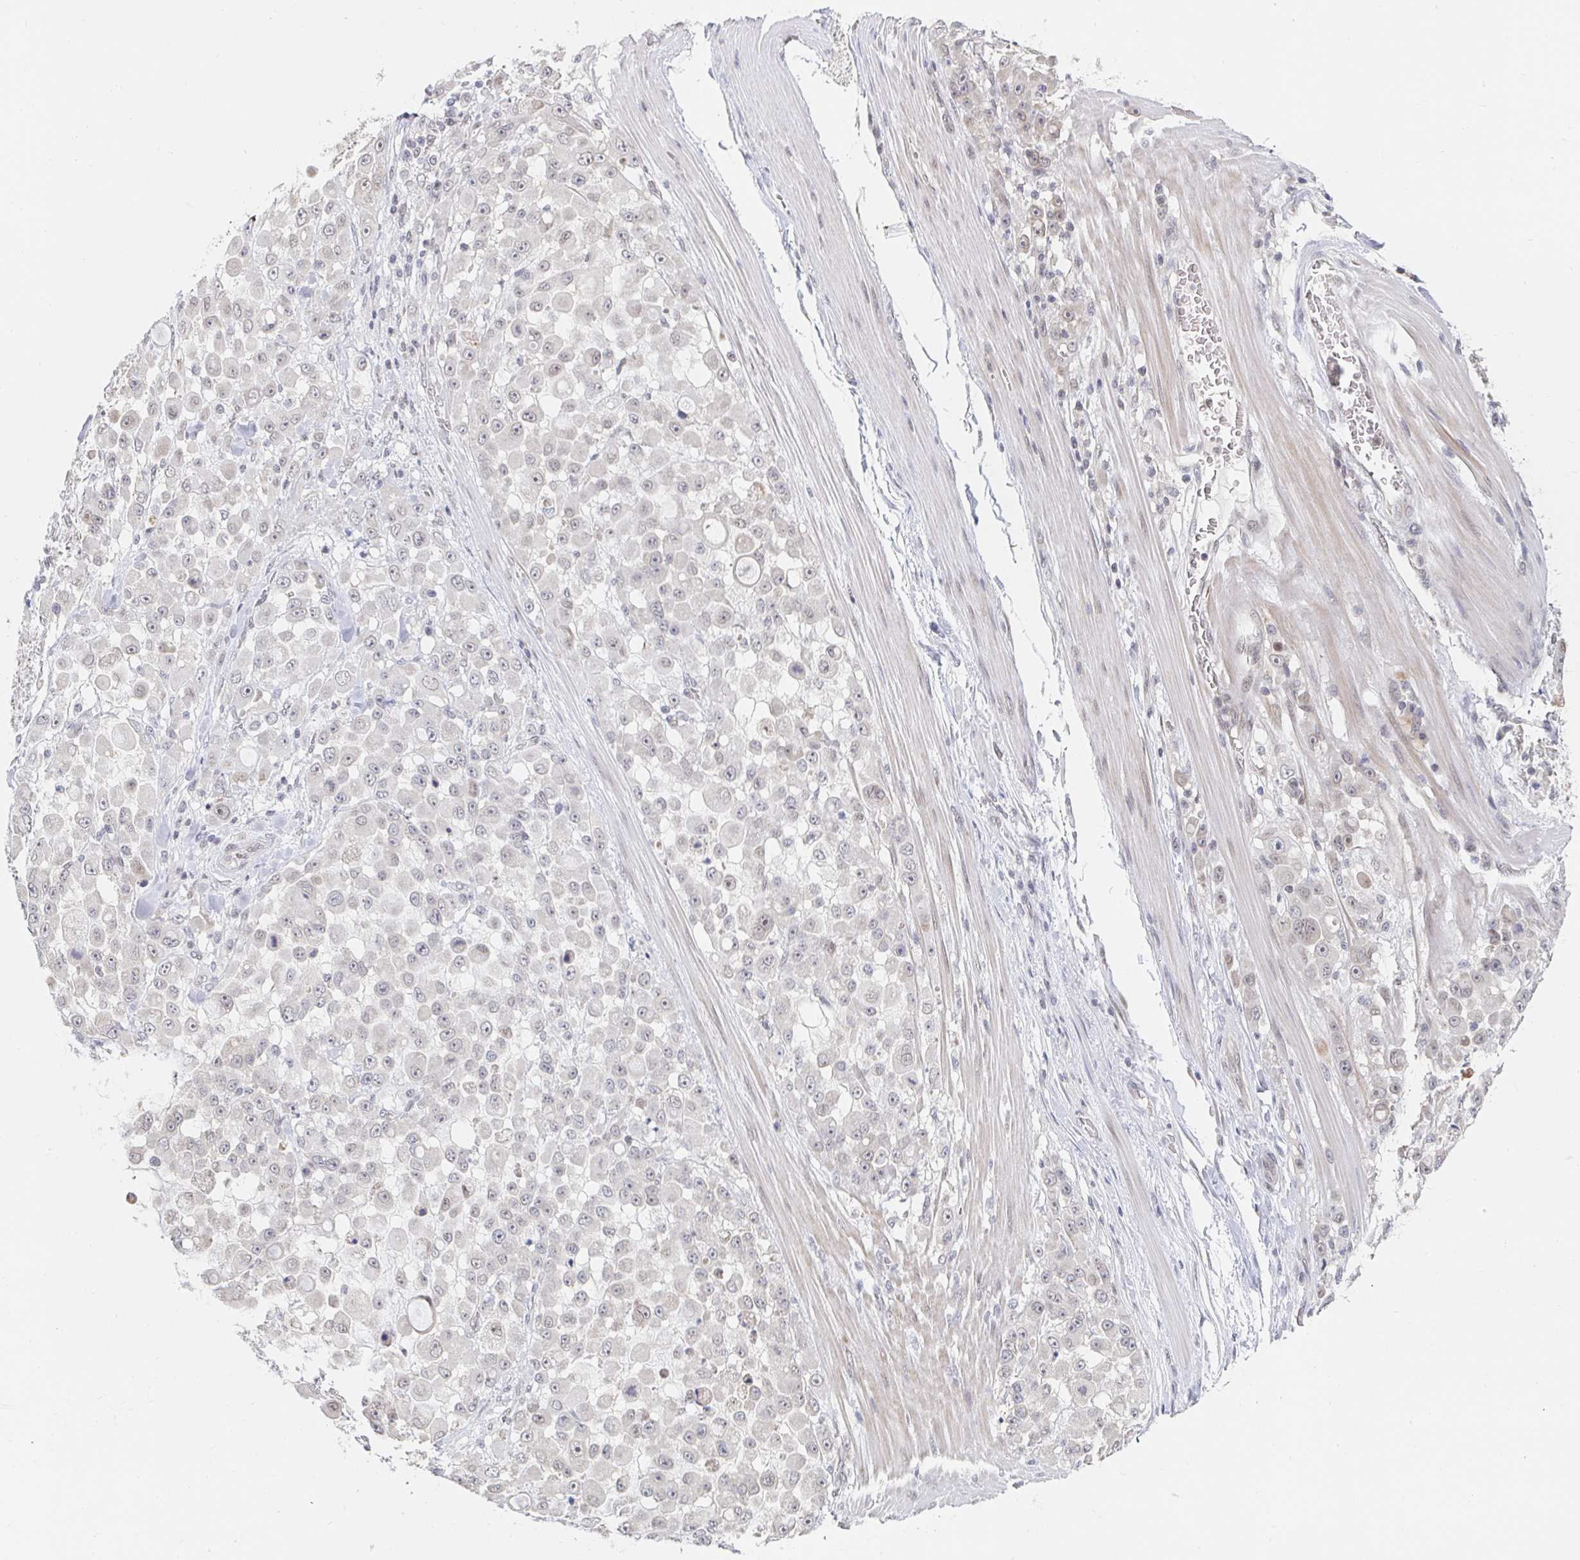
{"staining": {"intensity": "negative", "quantity": "none", "location": "none"}, "tissue": "stomach cancer", "cell_type": "Tumor cells", "image_type": "cancer", "snomed": [{"axis": "morphology", "description": "Adenocarcinoma, NOS"}, {"axis": "topography", "description": "Stomach"}], "caption": "A micrograph of stomach cancer stained for a protein displays no brown staining in tumor cells.", "gene": "CHD2", "patient": {"sex": "female", "age": 76}}